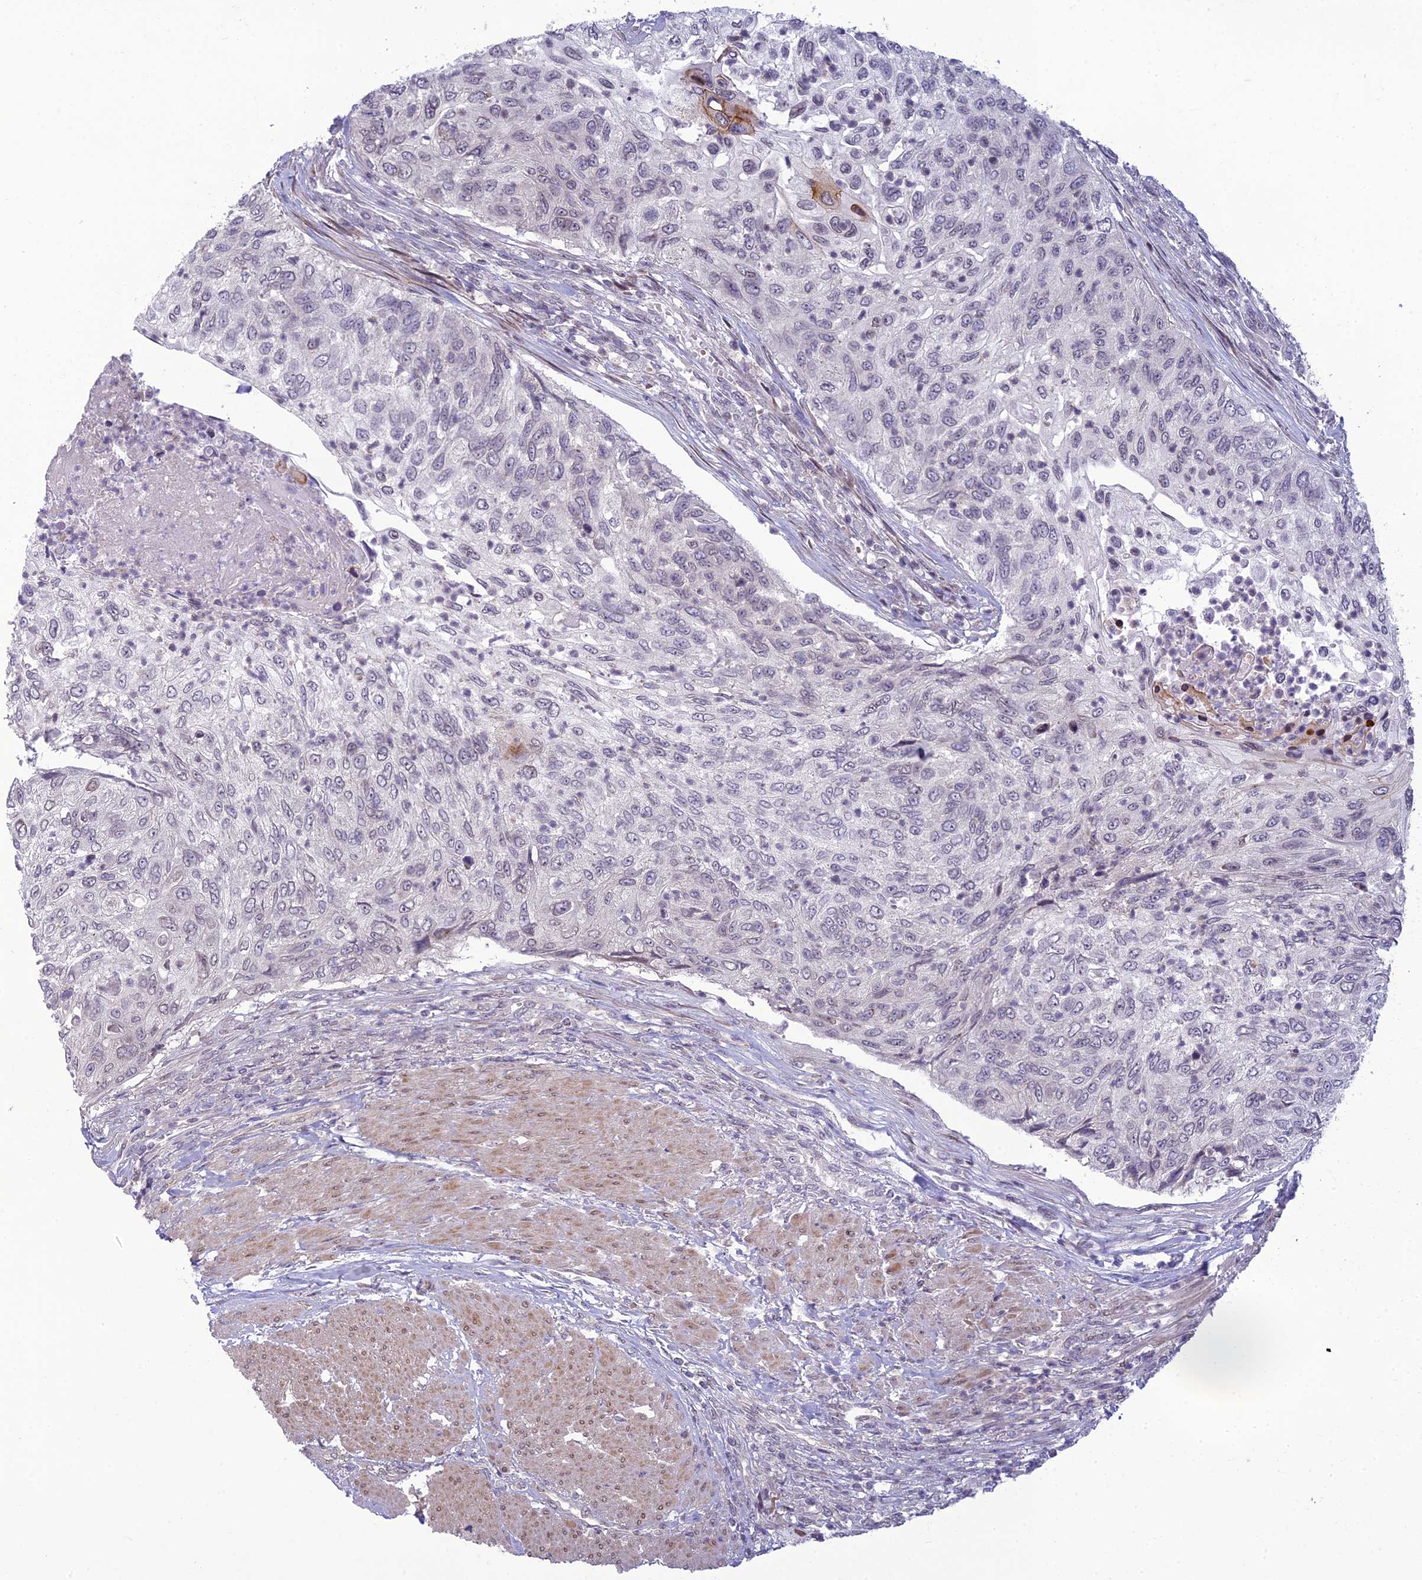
{"staining": {"intensity": "negative", "quantity": "none", "location": "none"}, "tissue": "urothelial cancer", "cell_type": "Tumor cells", "image_type": "cancer", "snomed": [{"axis": "morphology", "description": "Urothelial carcinoma, High grade"}, {"axis": "topography", "description": "Urinary bladder"}], "caption": "This is a image of immunohistochemistry (IHC) staining of urothelial cancer, which shows no expression in tumor cells.", "gene": "DTX2", "patient": {"sex": "female", "age": 60}}